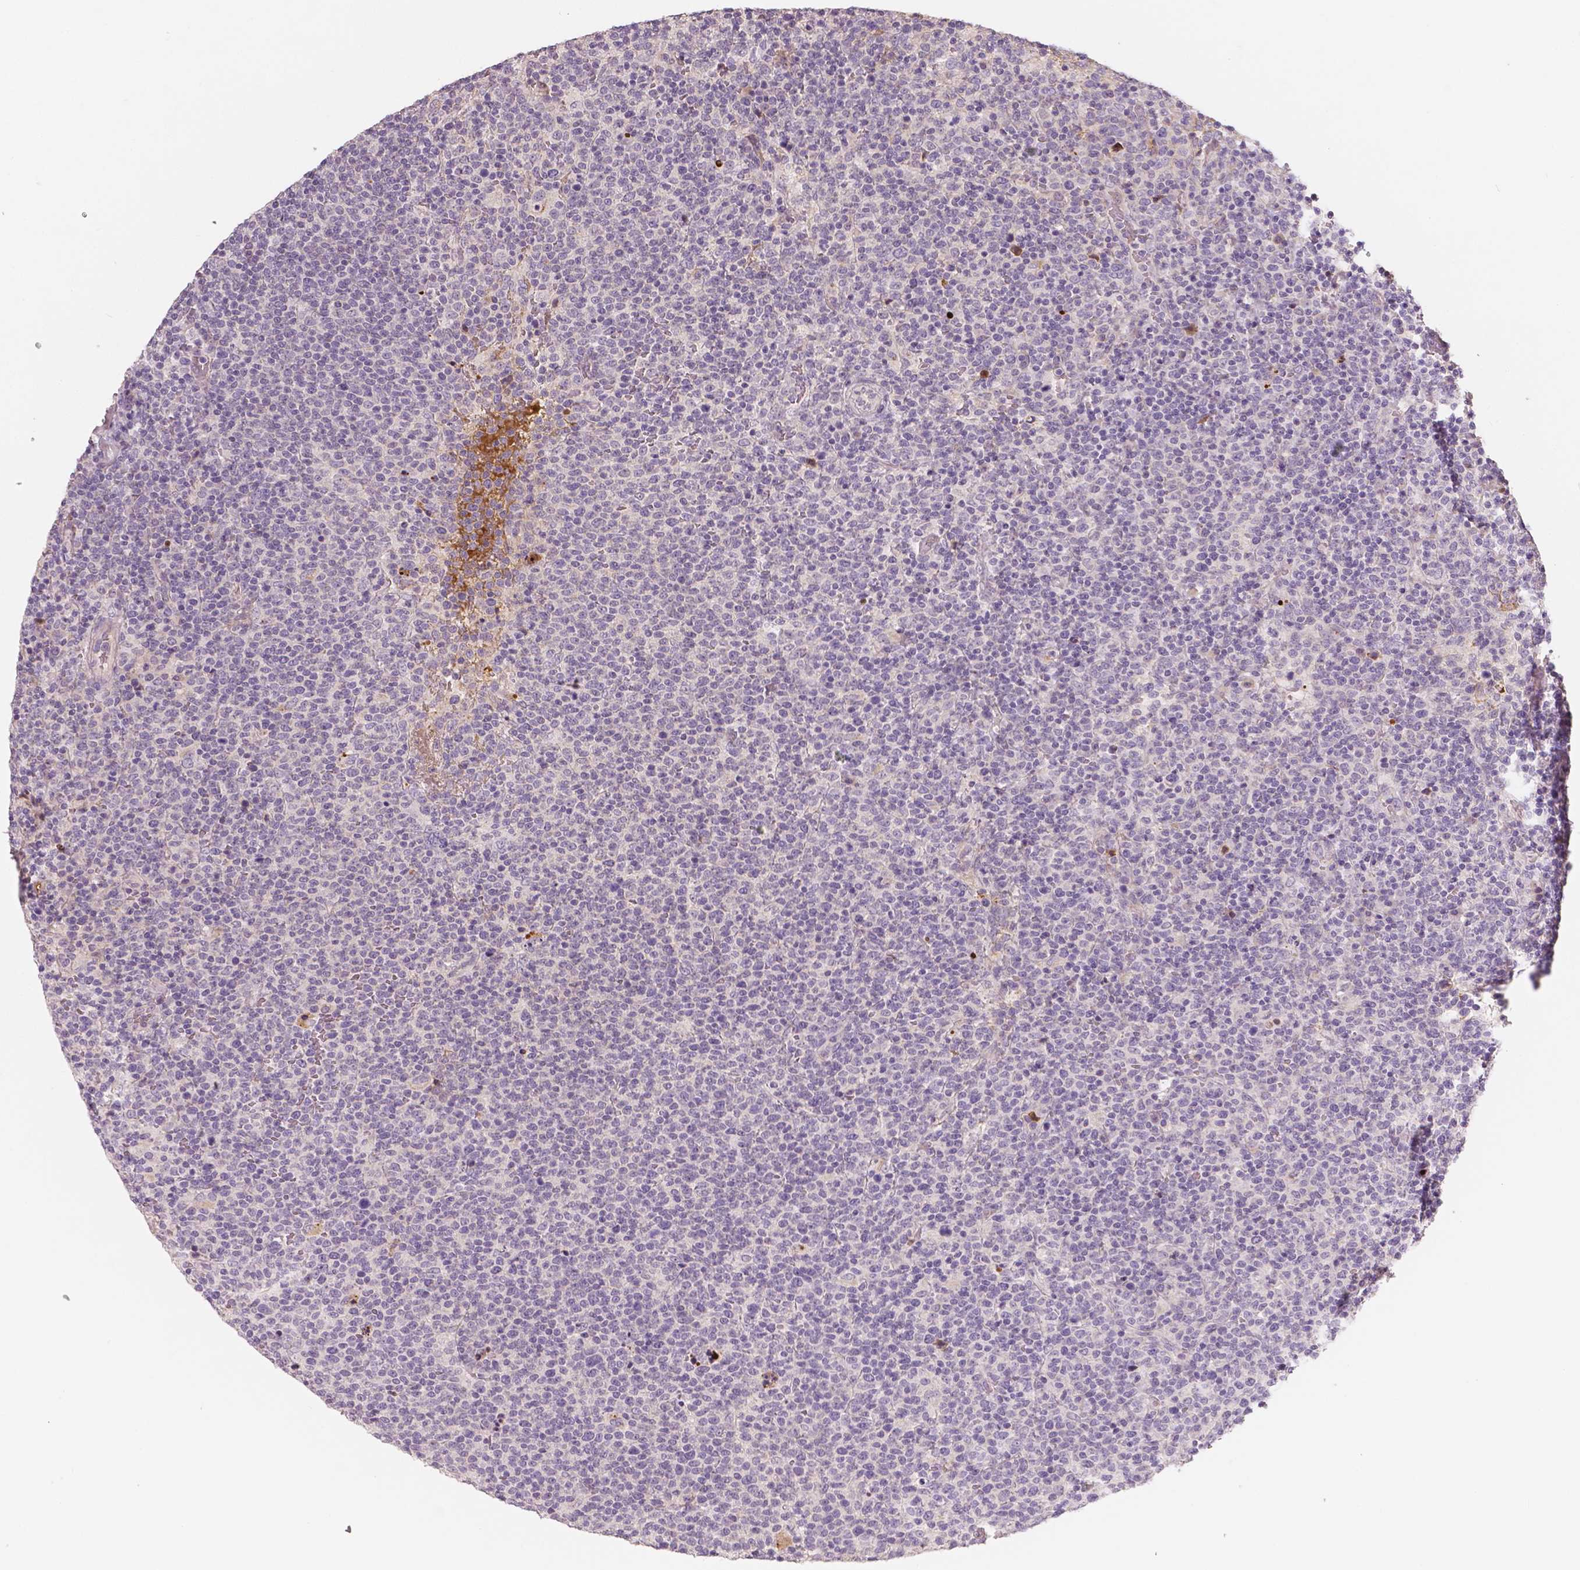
{"staining": {"intensity": "negative", "quantity": "none", "location": "none"}, "tissue": "lymphoma", "cell_type": "Tumor cells", "image_type": "cancer", "snomed": [{"axis": "morphology", "description": "Malignant lymphoma, non-Hodgkin's type, High grade"}, {"axis": "topography", "description": "Lymph node"}], "caption": "High magnification brightfield microscopy of malignant lymphoma, non-Hodgkin's type (high-grade) stained with DAB (brown) and counterstained with hematoxylin (blue): tumor cells show no significant staining.", "gene": "APOA4", "patient": {"sex": "male", "age": 61}}